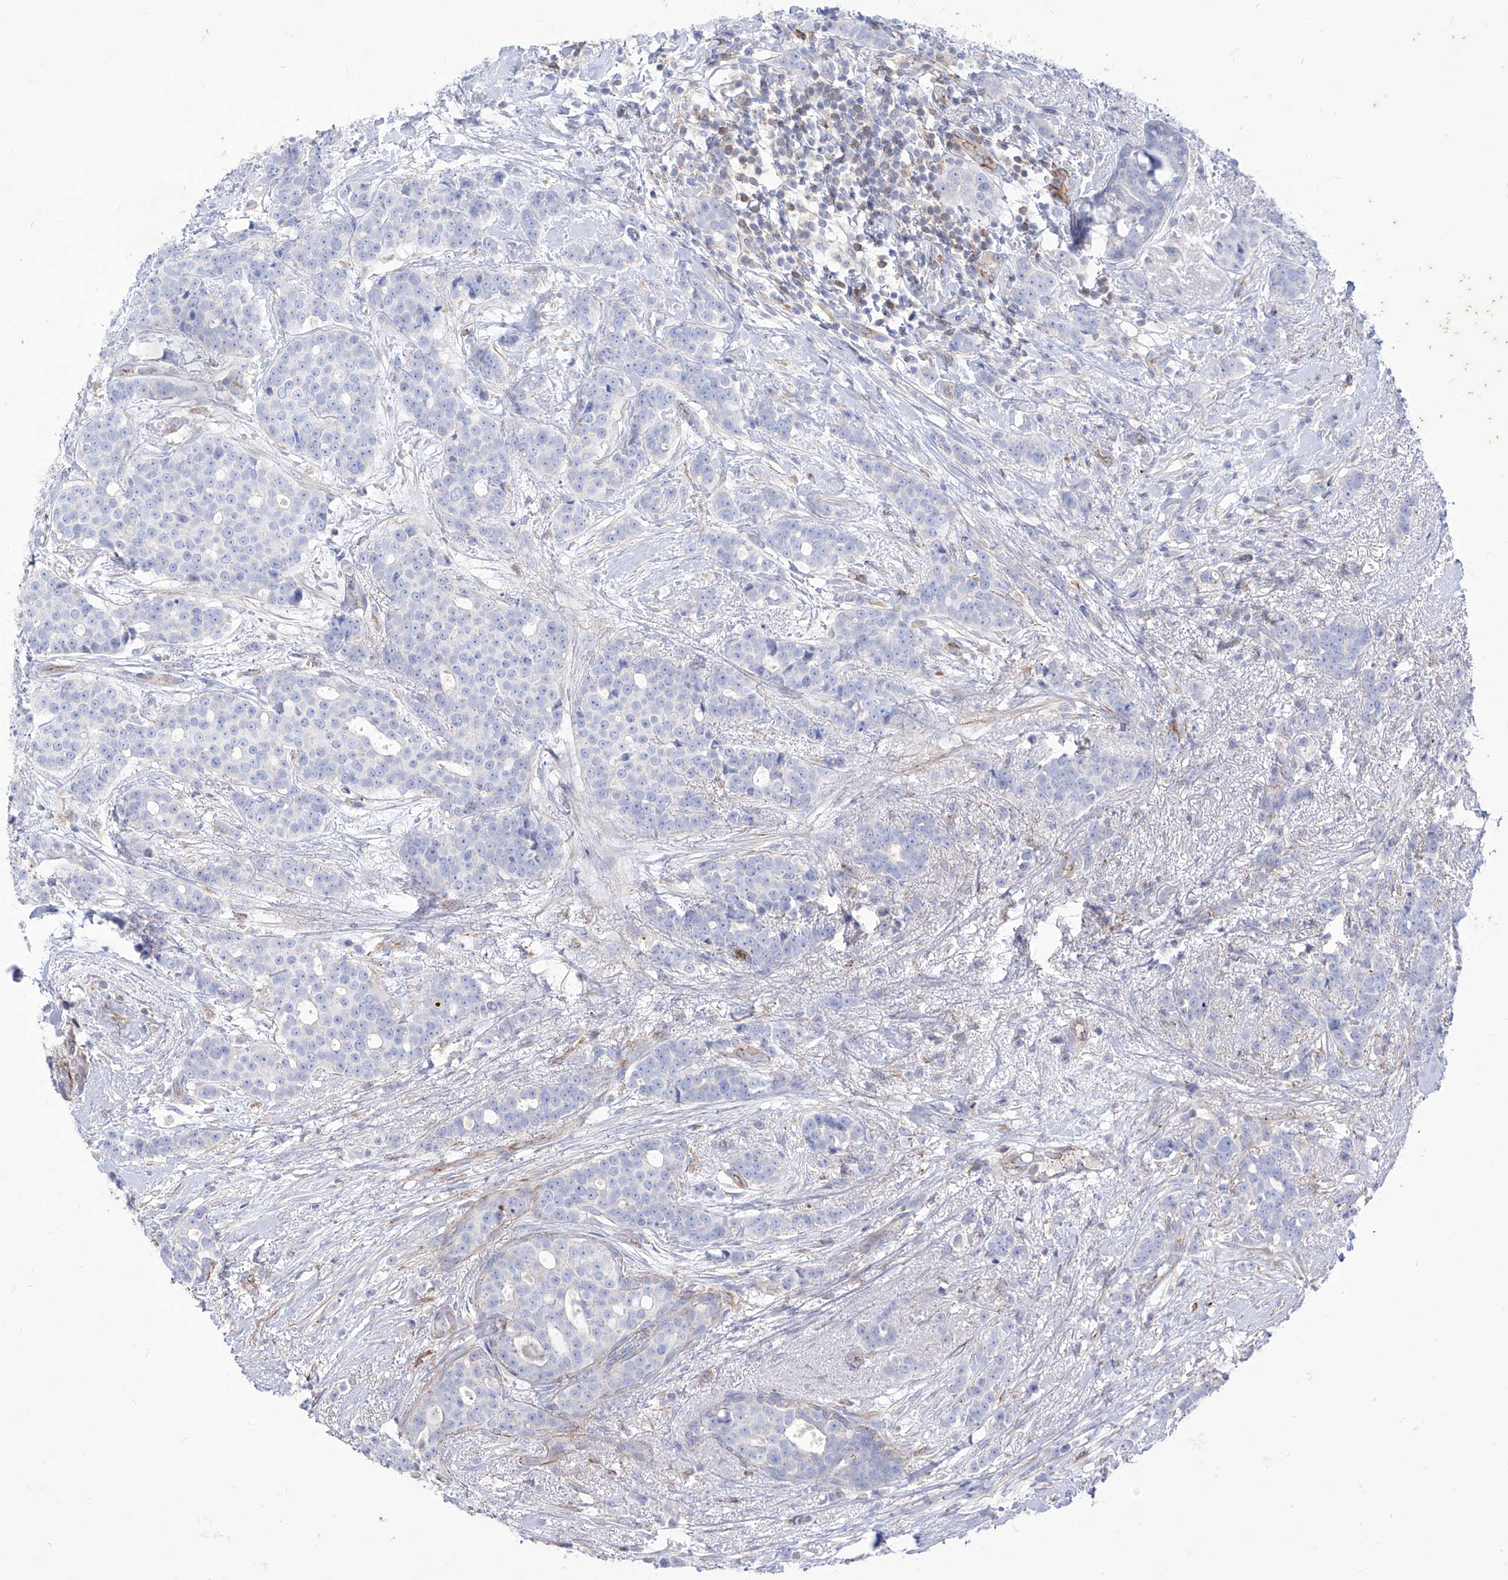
{"staining": {"intensity": "negative", "quantity": "none", "location": "none"}, "tissue": "breast cancer", "cell_type": "Tumor cells", "image_type": "cancer", "snomed": [{"axis": "morphology", "description": "Lobular carcinoma"}, {"axis": "topography", "description": "Breast"}], "caption": "An immunohistochemistry (IHC) histopathology image of breast cancer is shown. There is no staining in tumor cells of breast cancer. (Immunohistochemistry, brightfield microscopy, high magnification).", "gene": "C1orf74", "patient": {"sex": "female", "age": 51}}